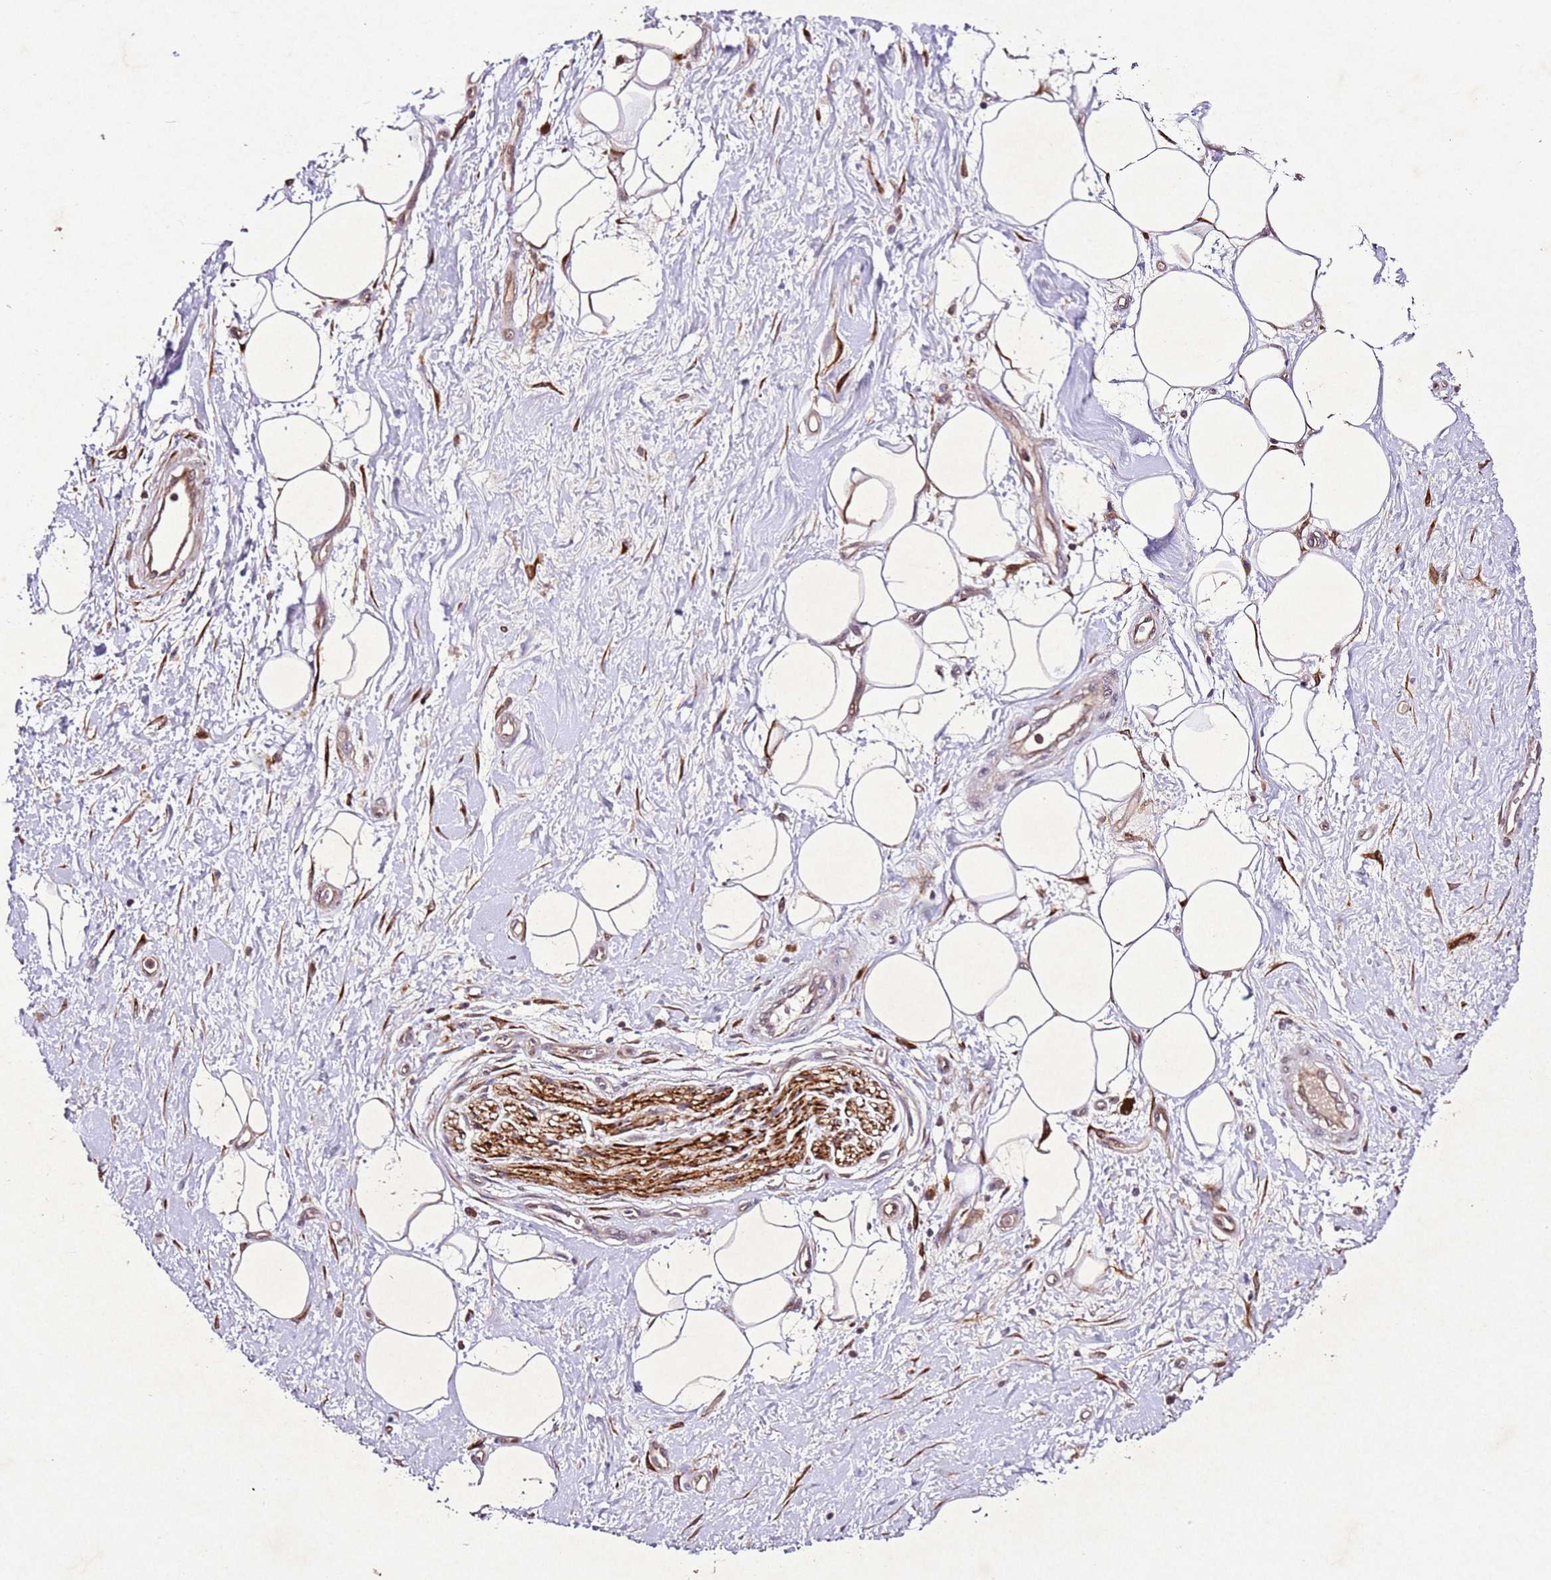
{"staining": {"intensity": "moderate", "quantity": ">75%", "location": "nuclear"}, "tissue": "adipose tissue", "cell_type": "Adipocytes", "image_type": "normal", "snomed": [{"axis": "morphology", "description": "Normal tissue, NOS"}, {"axis": "morphology", "description": "Adenocarcinoma, NOS"}, {"axis": "topography", "description": "Pancreas"}, {"axis": "topography", "description": "Peripheral nerve tissue"}], "caption": "Immunohistochemical staining of benign human adipose tissue demonstrates medium levels of moderate nuclear positivity in approximately >75% of adipocytes. The protein is shown in brown color, while the nuclei are stained blue.", "gene": "PTMA", "patient": {"sex": "male", "age": 59}}